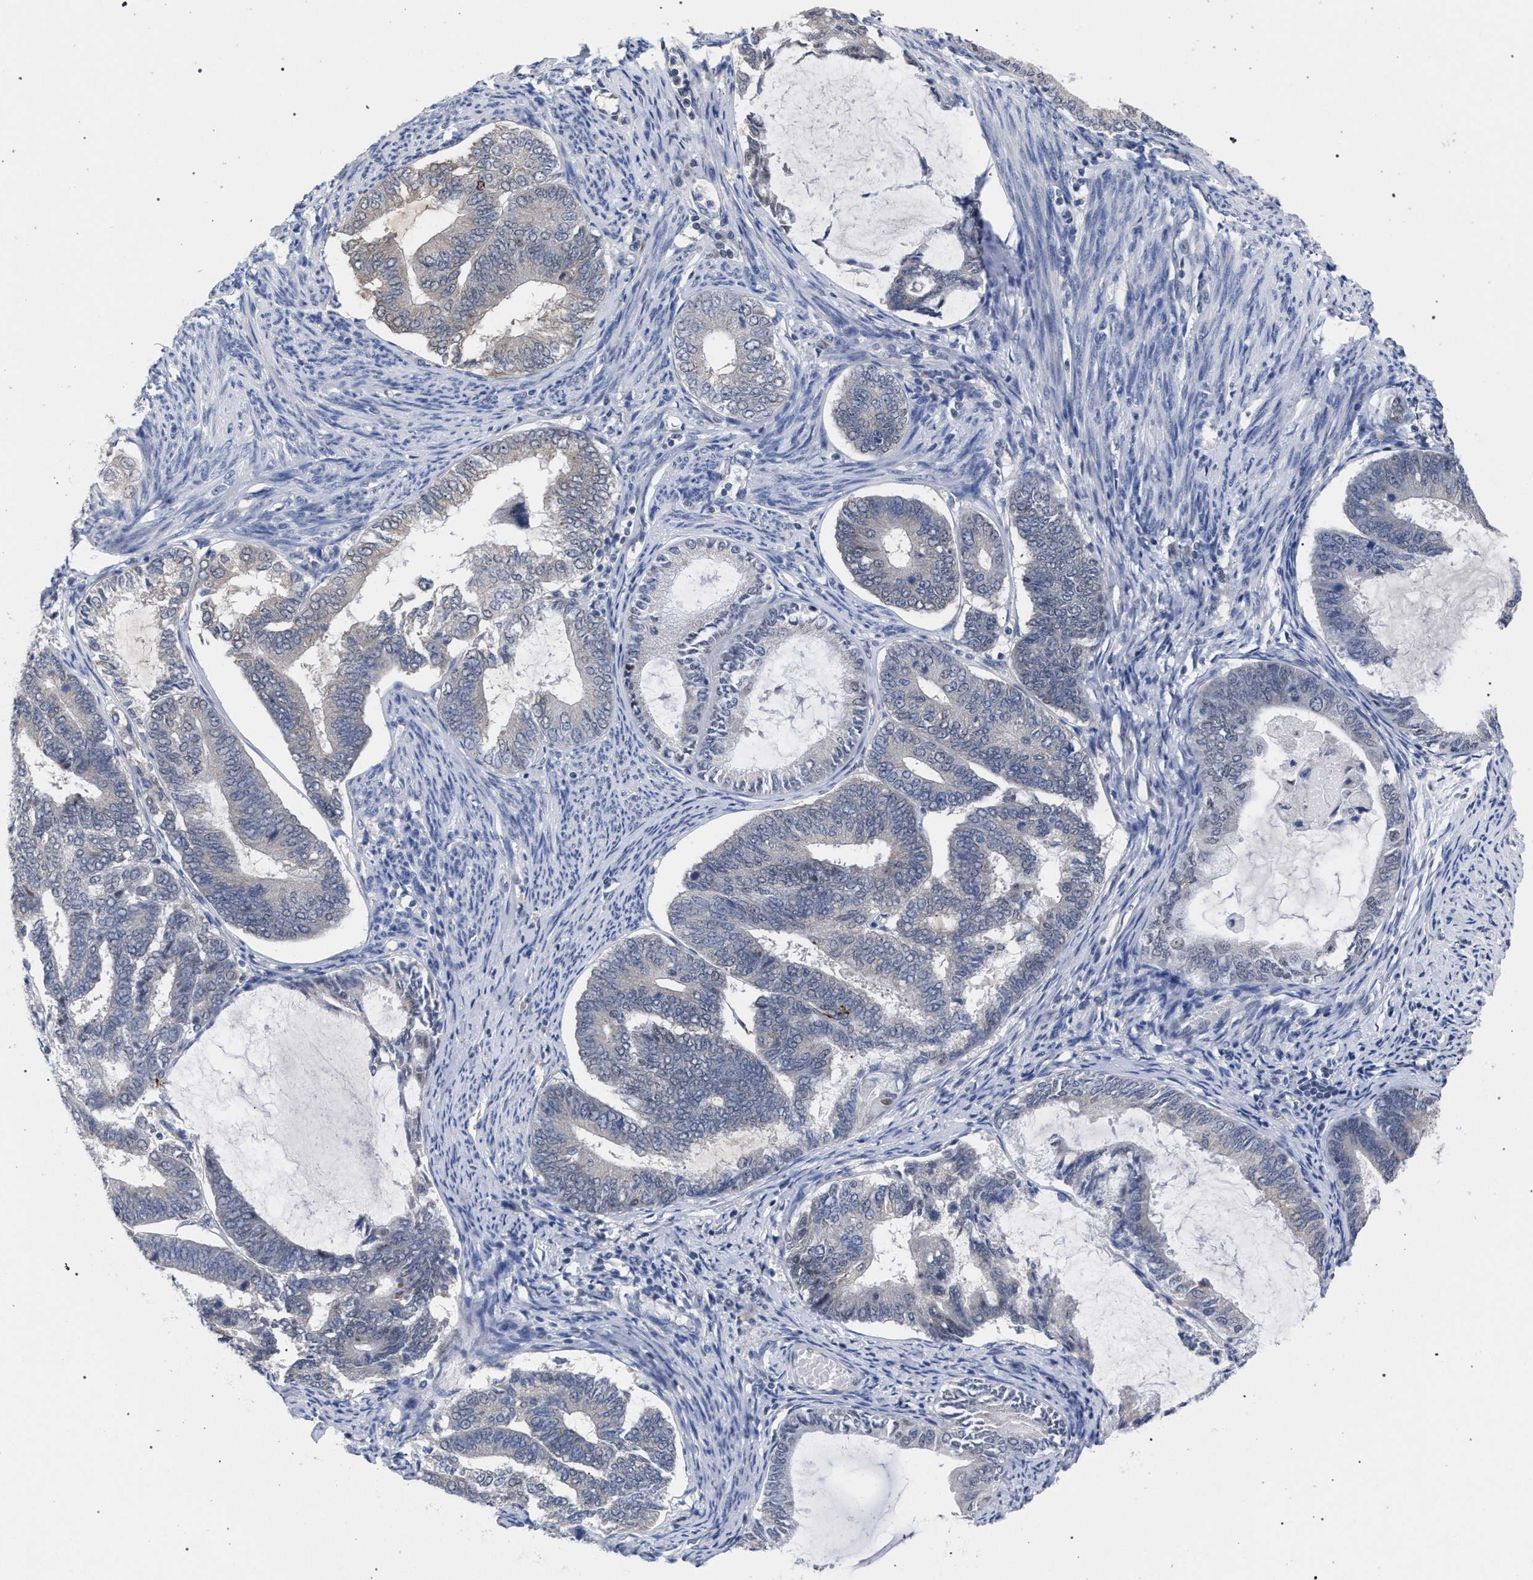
{"staining": {"intensity": "negative", "quantity": "none", "location": "none"}, "tissue": "endometrial cancer", "cell_type": "Tumor cells", "image_type": "cancer", "snomed": [{"axis": "morphology", "description": "Adenocarcinoma, NOS"}, {"axis": "topography", "description": "Endometrium"}], "caption": "Human endometrial adenocarcinoma stained for a protein using immunohistochemistry (IHC) shows no staining in tumor cells.", "gene": "GOLGA2", "patient": {"sex": "female", "age": 86}}